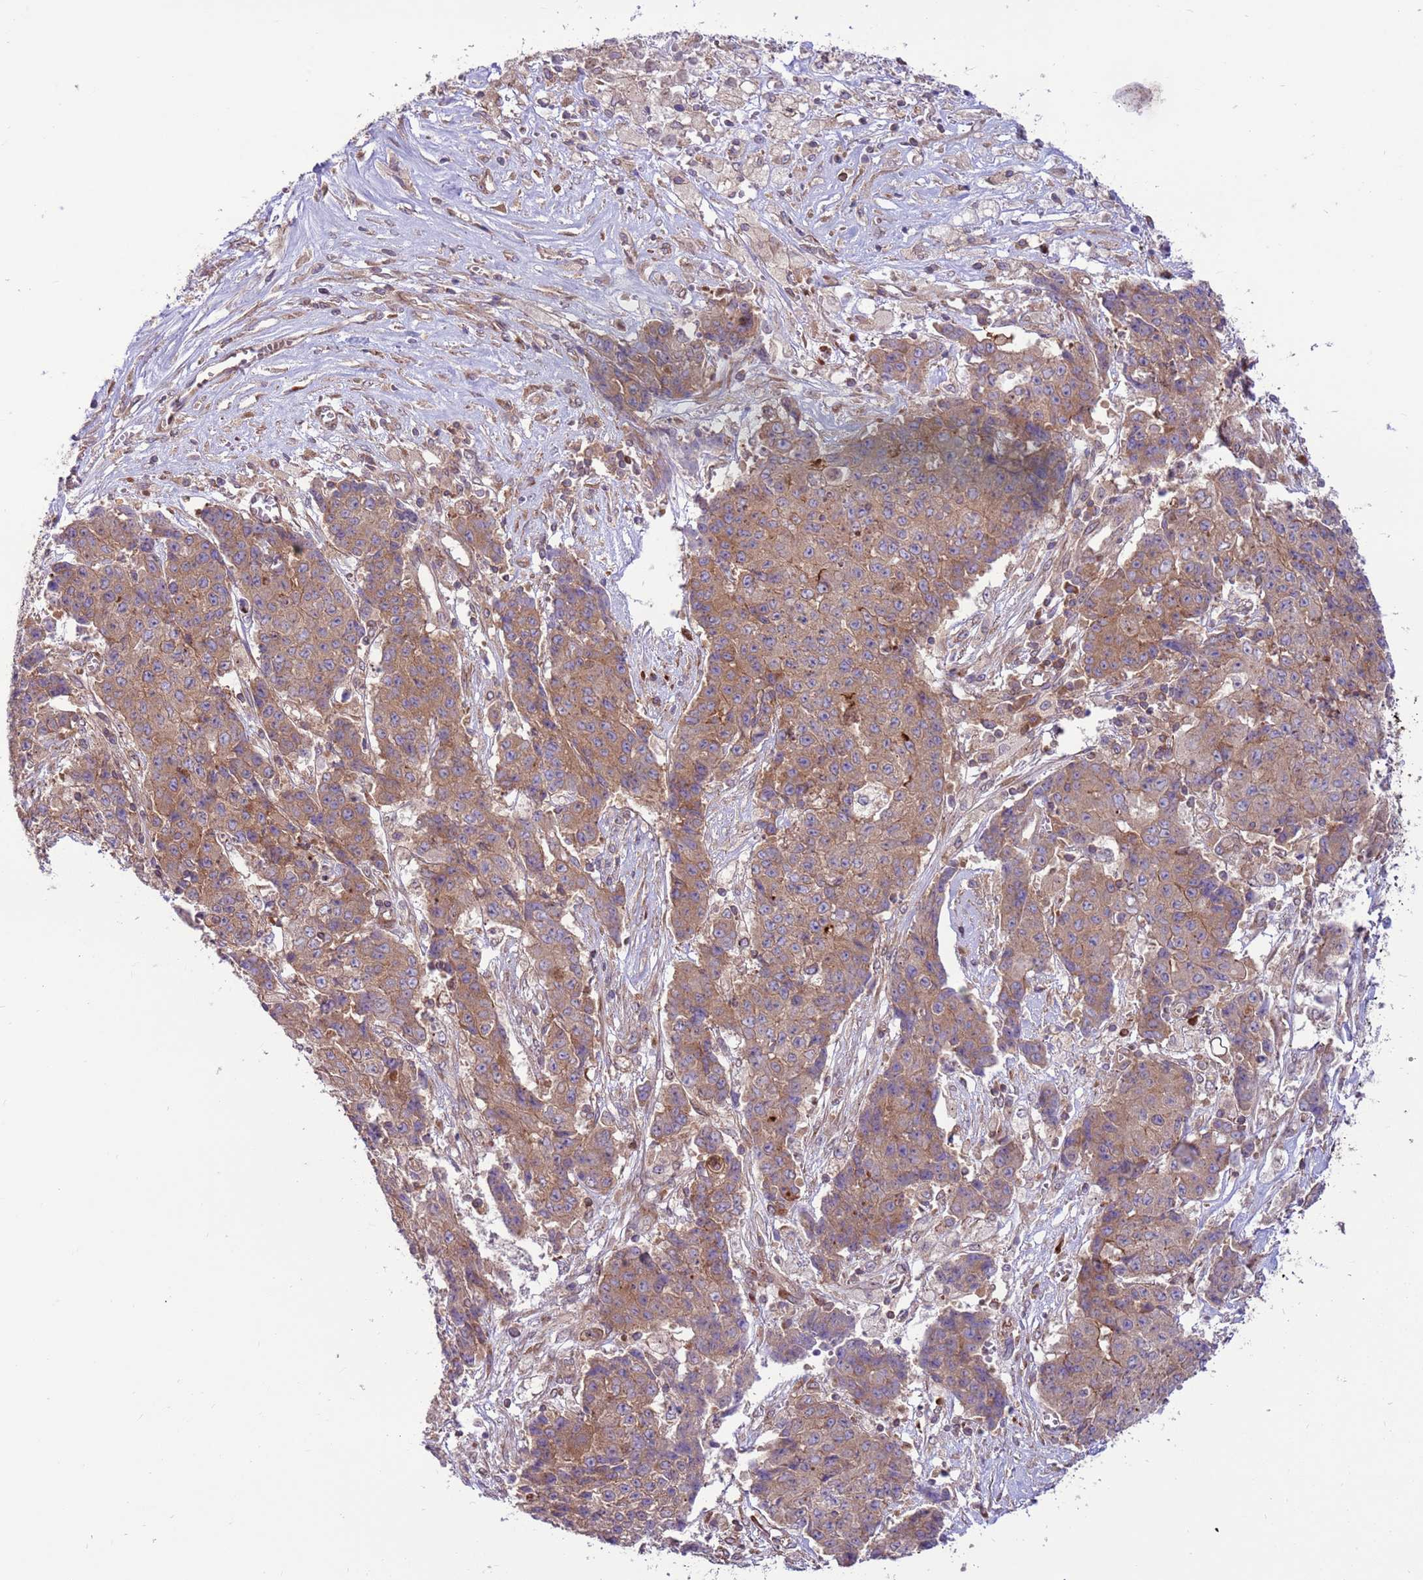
{"staining": {"intensity": "moderate", "quantity": ">75%", "location": "cytoplasmic/membranous"}, "tissue": "ovarian cancer", "cell_type": "Tumor cells", "image_type": "cancer", "snomed": [{"axis": "morphology", "description": "Carcinoma, endometroid"}, {"axis": "topography", "description": "Ovary"}], "caption": "IHC image of human endometroid carcinoma (ovarian) stained for a protein (brown), which shows medium levels of moderate cytoplasmic/membranous expression in about >75% of tumor cells.", "gene": "DDX19B", "patient": {"sex": "female", "age": 42}}